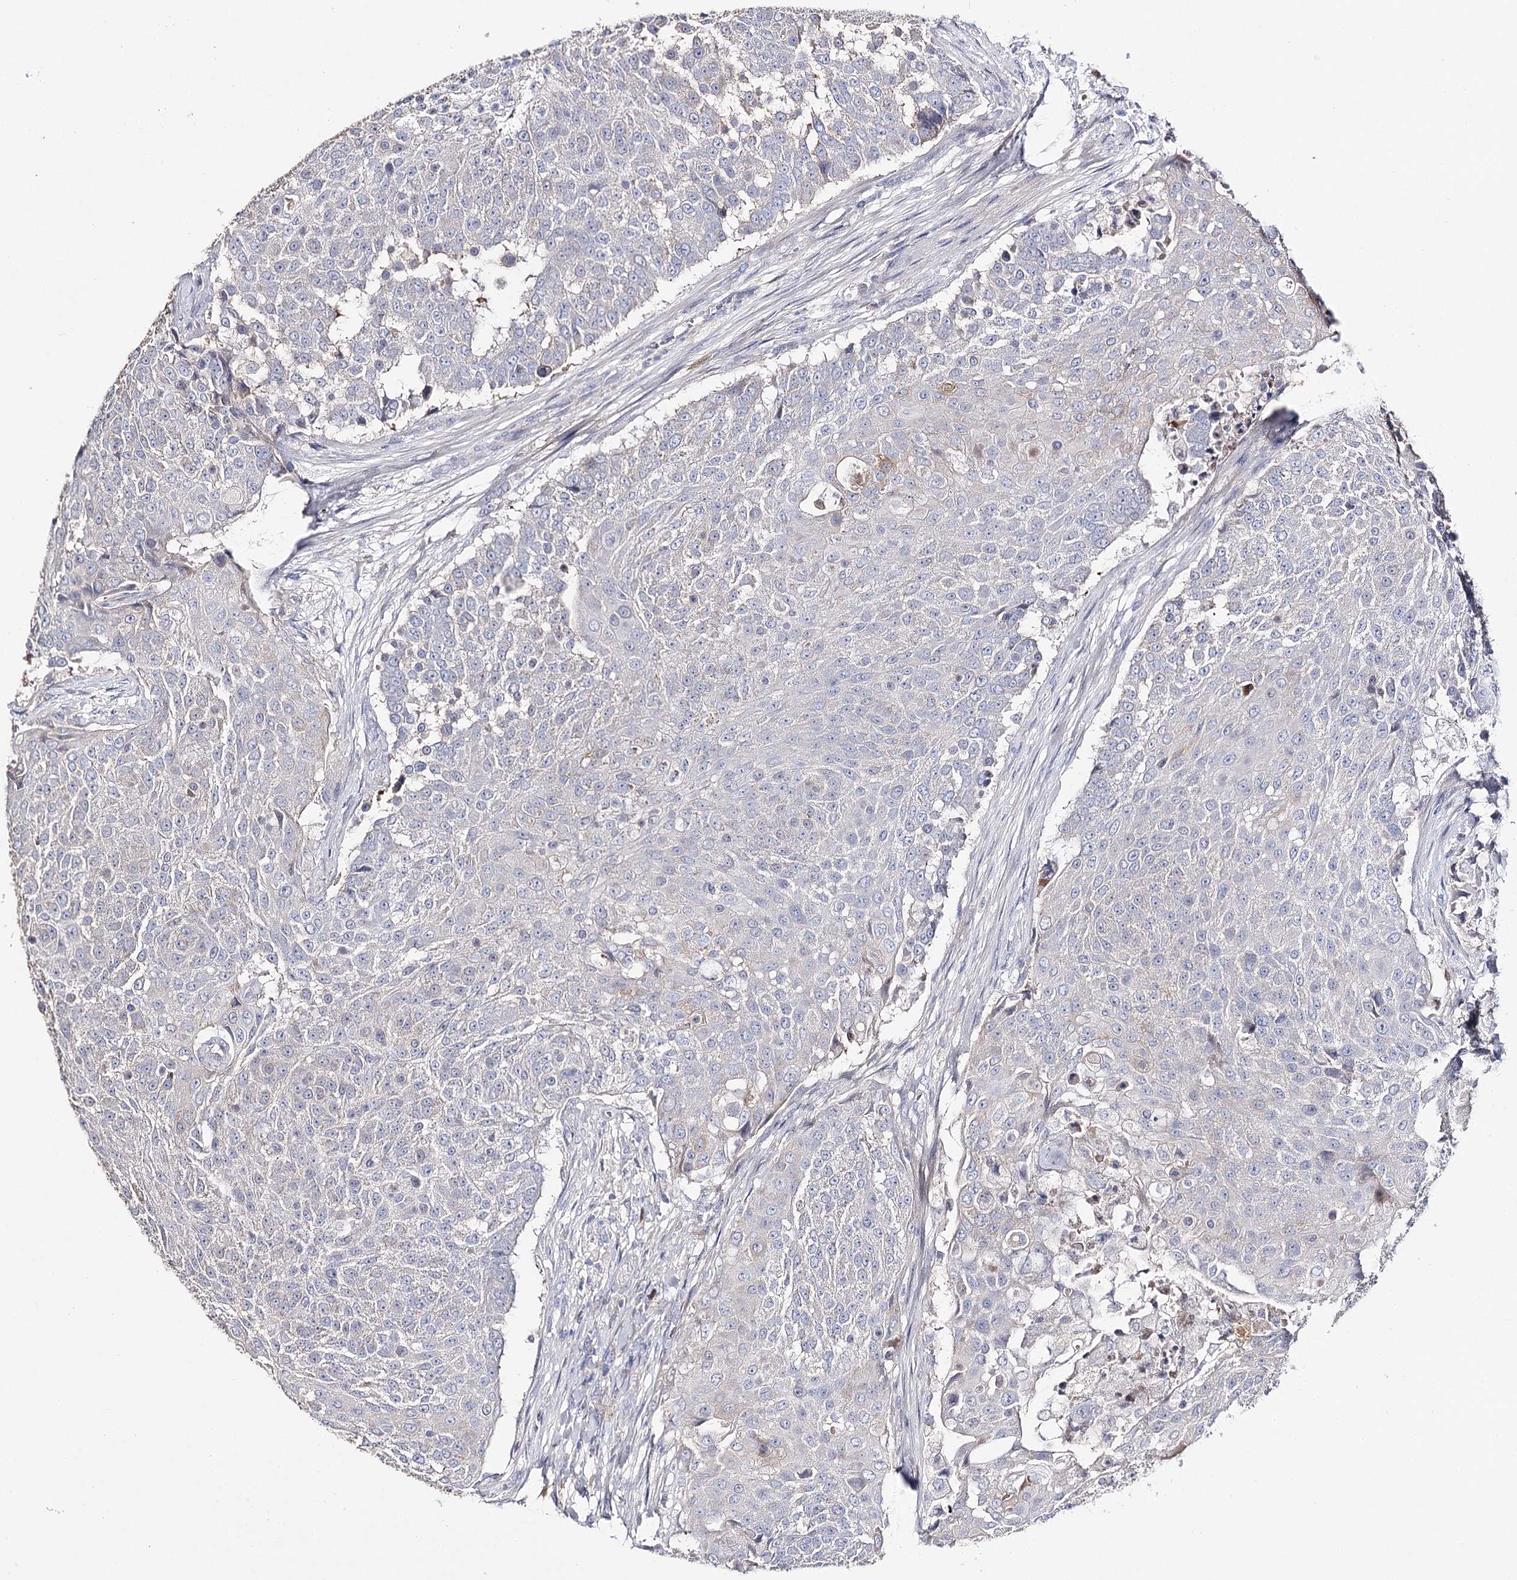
{"staining": {"intensity": "negative", "quantity": "none", "location": "none"}, "tissue": "urothelial cancer", "cell_type": "Tumor cells", "image_type": "cancer", "snomed": [{"axis": "morphology", "description": "Urothelial carcinoma, High grade"}, {"axis": "topography", "description": "Urinary bladder"}], "caption": "Protein analysis of urothelial carcinoma (high-grade) displays no significant expression in tumor cells.", "gene": "NRAP", "patient": {"sex": "female", "age": 63}}